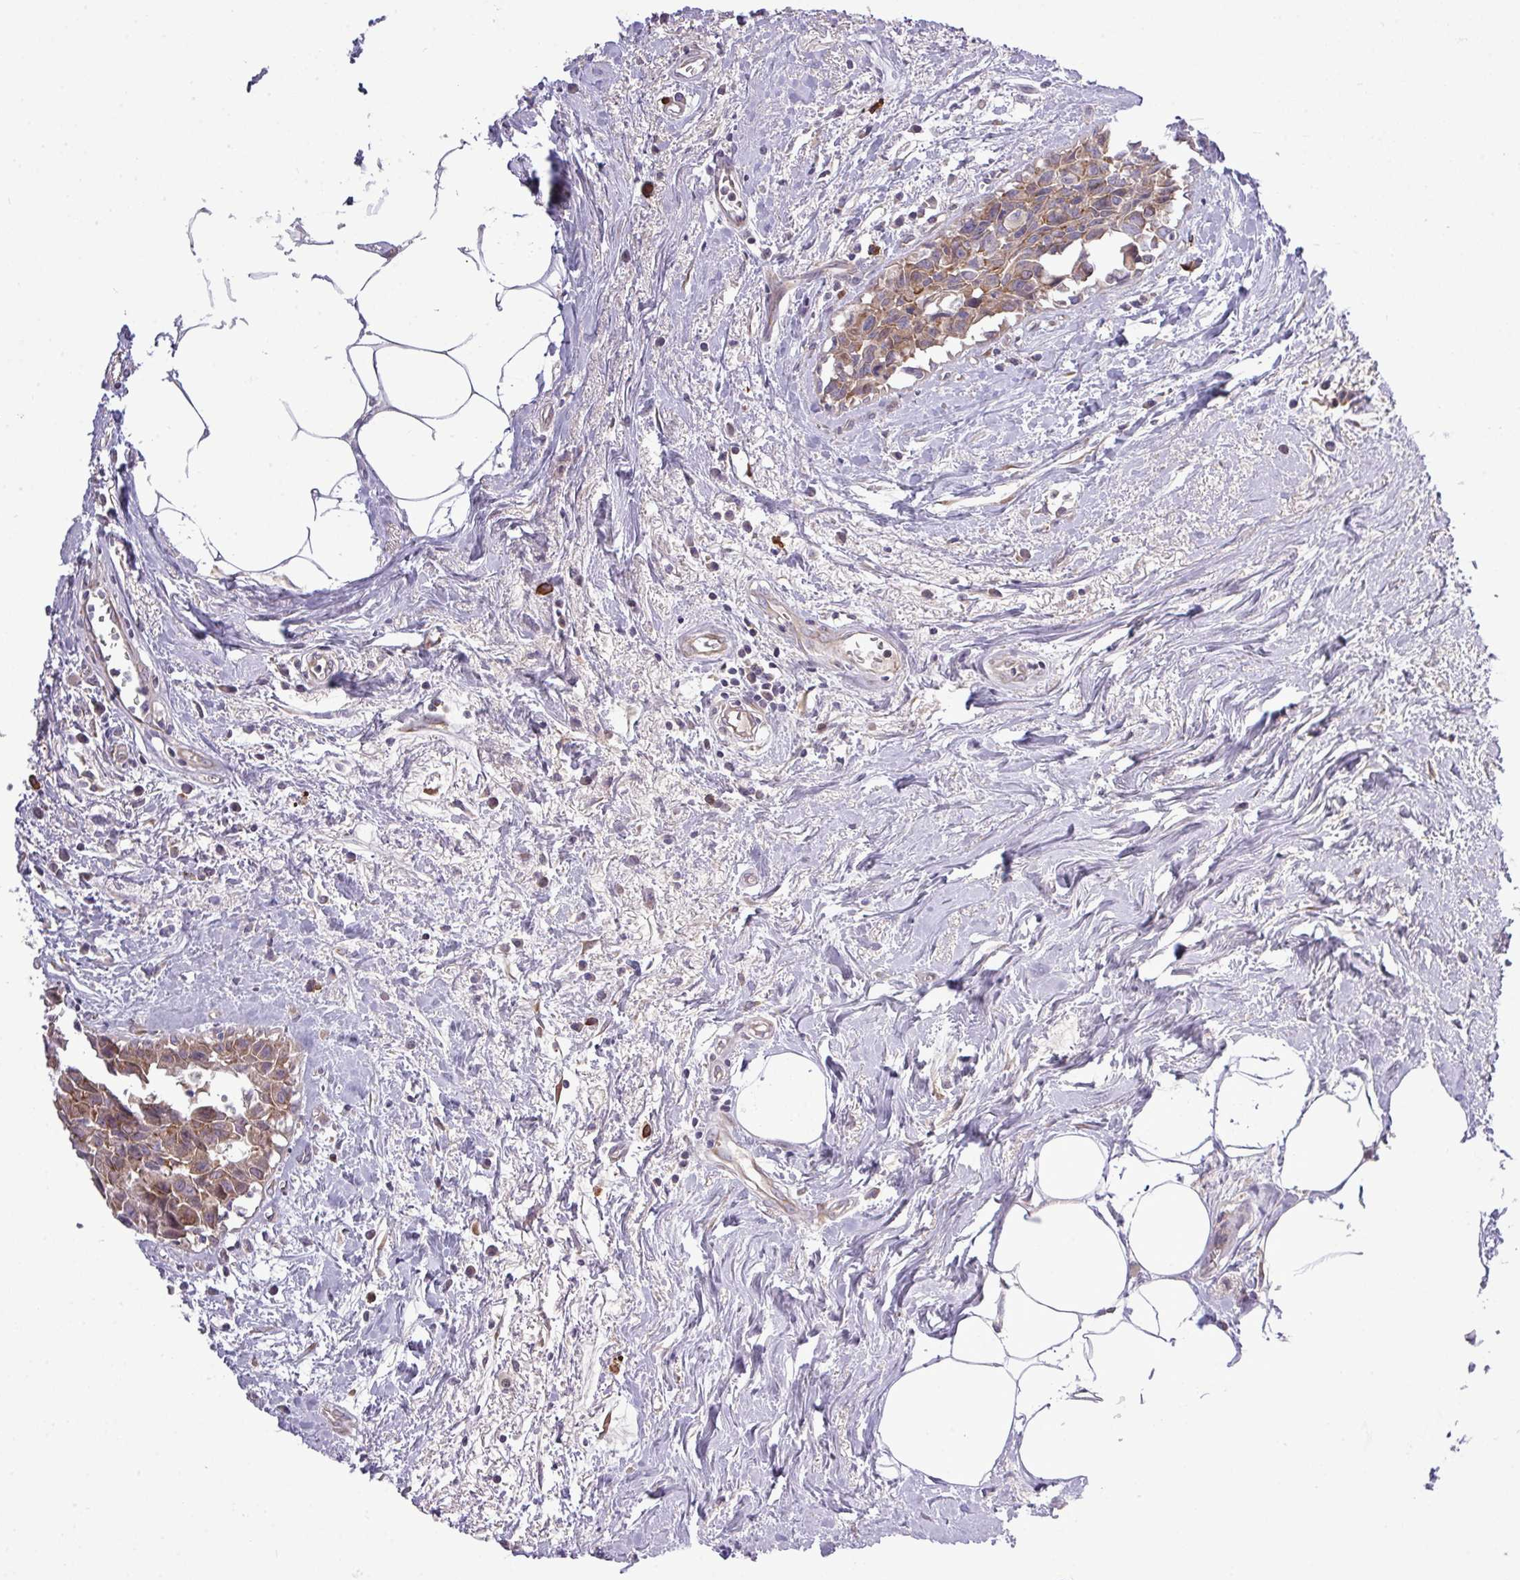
{"staining": {"intensity": "moderate", "quantity": ">75%", "location": "cytoplasmic/membranous"}, "tissue": "breast cancer", "cell_type": "Tumor cells", "image_type": "cancer", "snomed": [{"axis": "morphology", "description": "Carcinoma, NOS"}, {"axis": "topography", "description": "Breast"}], "caption": "Protein staining demonstrates moderate cytoplasmic/membranous expression in approximately >75% of tumor cells in carcinoma (breast).", "gene": "FAM222B", "patient": {"sex": "female", "age": 60}}